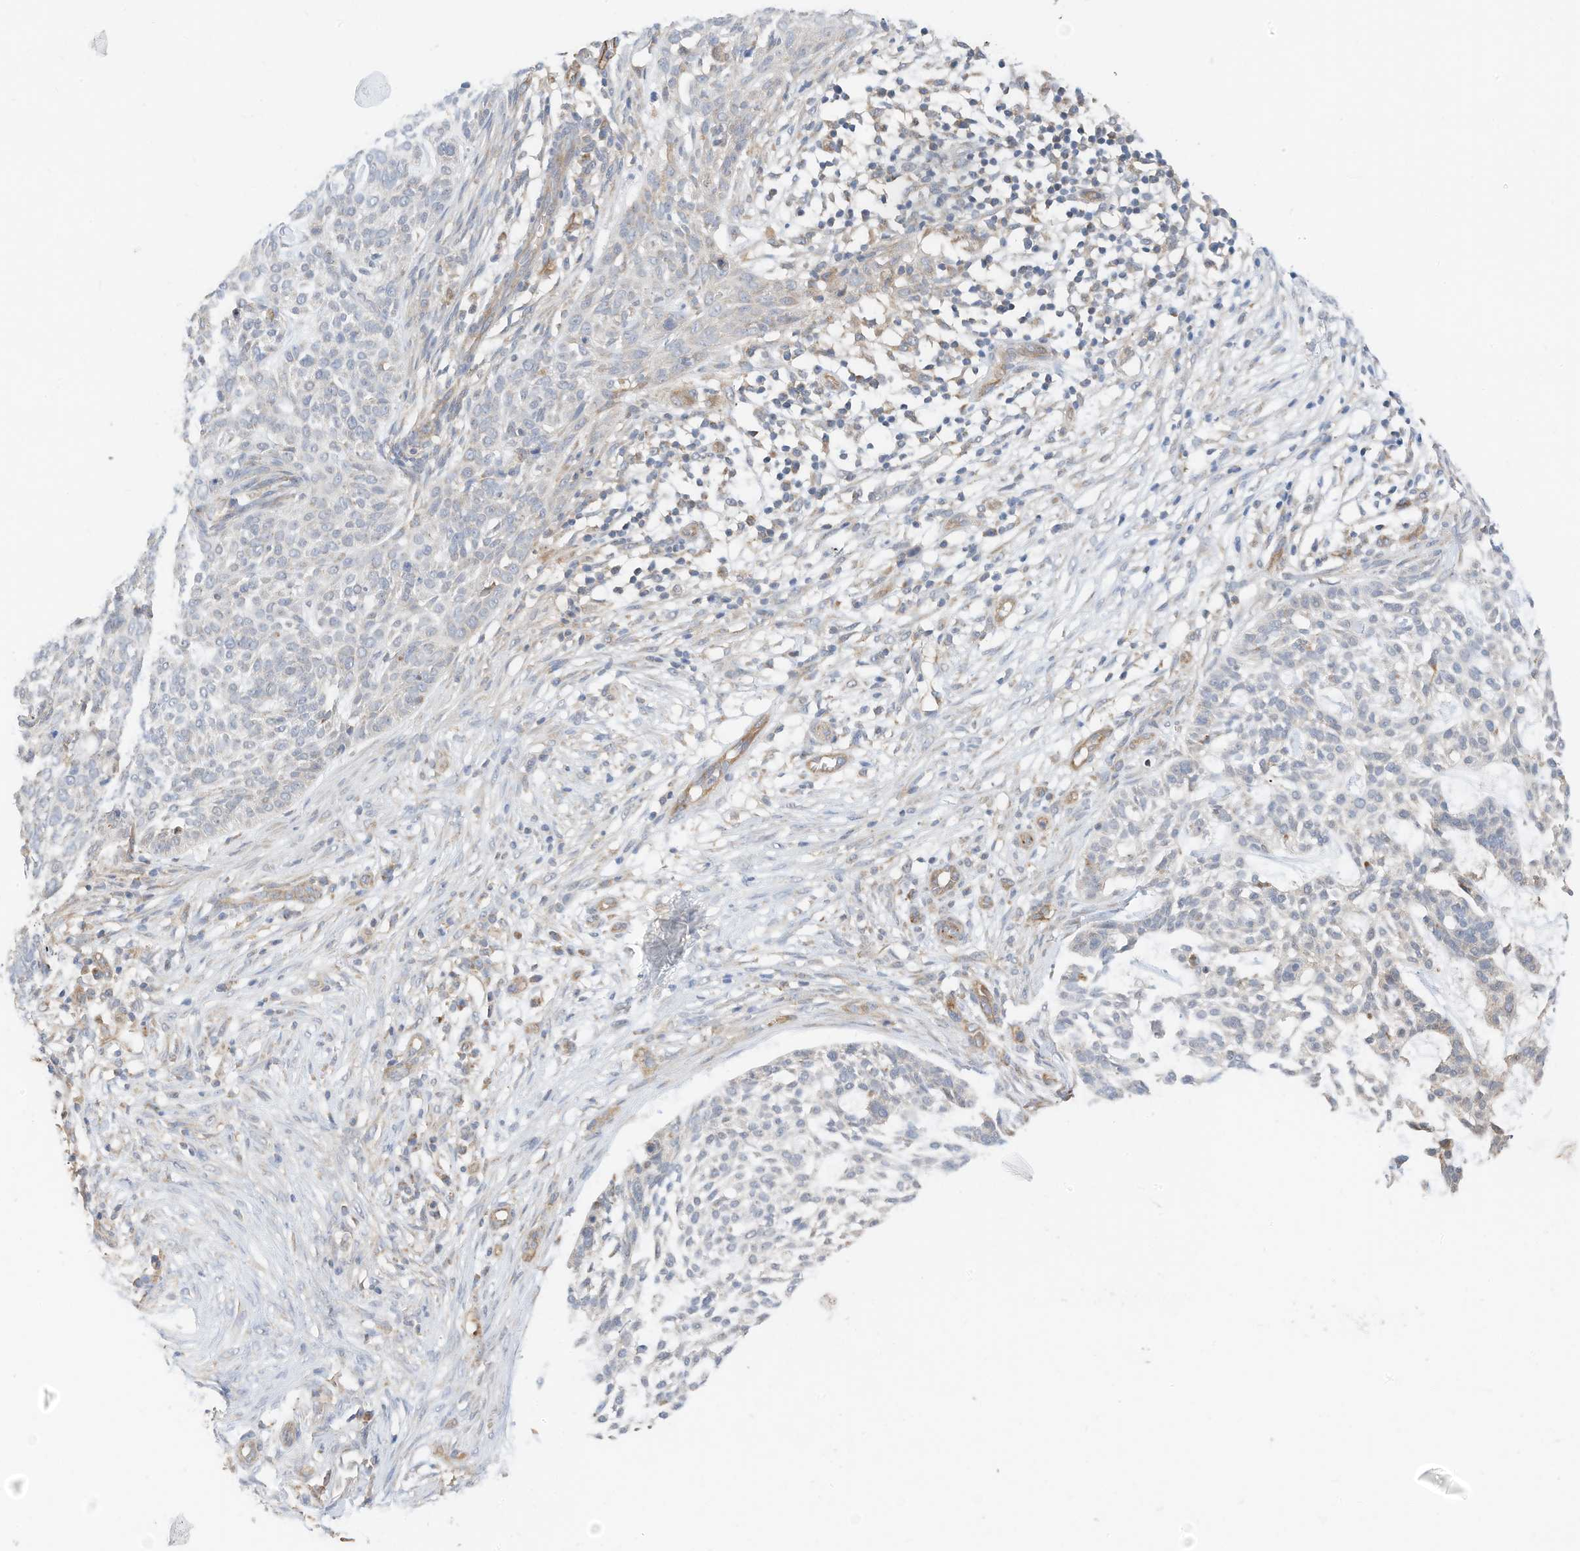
{"staining": {"intensity": "negative", "quantity": "none", "location": "none"}, "tissue": "skin cancer", "cell_type": "Tumor cells", "image_type": "cancer", "snomed": [{"axis": "morphology", "description": "Basal cell carcinoma"}, {"axis": "topography", "description": "Skin"}], "caption": "High magnification brightfield microscopy of basal cell carcinoma (skin) stained with DAB (brown) and counterstained with hematoxylin (blue): tumor cells show no significant expression. (DAB (3,3'-diaminobenzidine) IHC visualized using brightfield microscopy, high magnification).", "gene": "METTL6", "patient": {"sex": "female", "age": 64}}